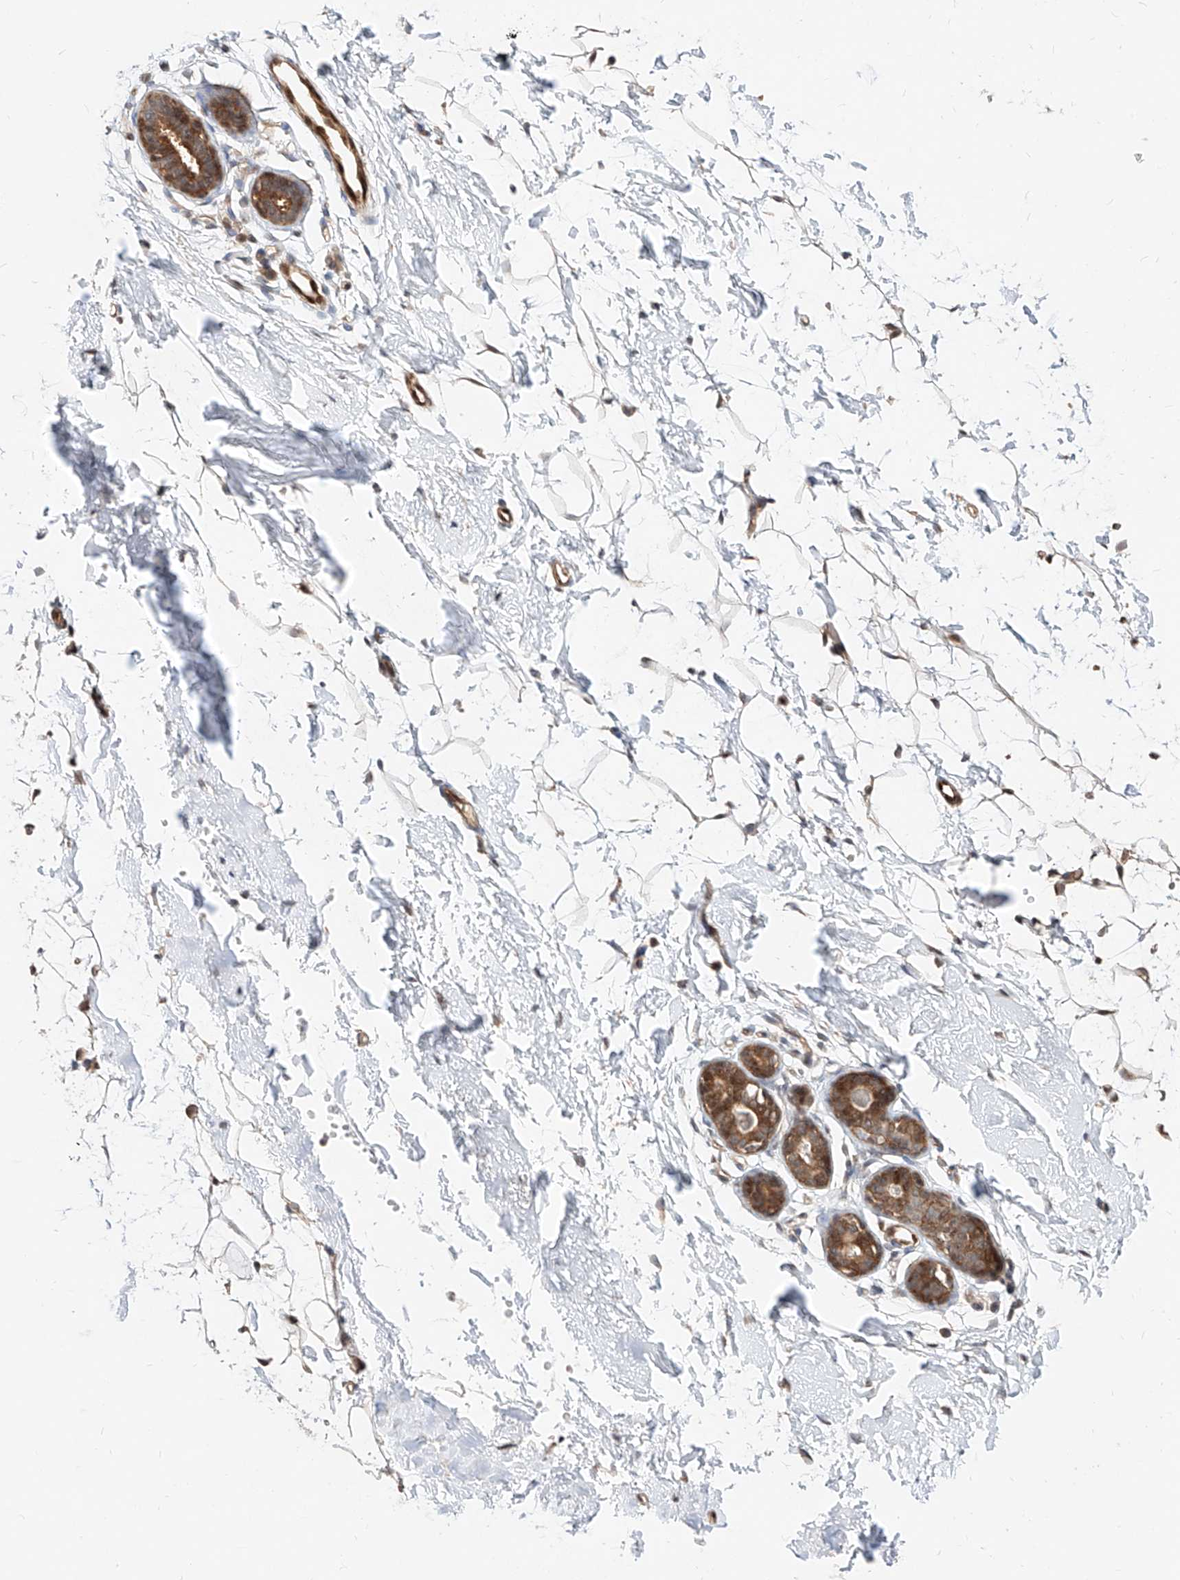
{"staining": {"intensity": "weak", "quantity": "<25%", "location": "cytoplasmic/membranous"}, "tissue": "adipose tissue", "cell_type": "Adipocytes", "image_type": "normal", "snomed": [{"axis": "morphology", "description": "Normal tissue, NOS"}, {"axis": "topography", "description": "Breast"}], "caption": "There is no significant expression in adipocytes of adipose tissue. The staining is performed using DAB brown chromogen with nuclei counter-stained in using hematoxylin.", "gene": "TSNAX", "patient": {"sex": "female", "age": 23}}